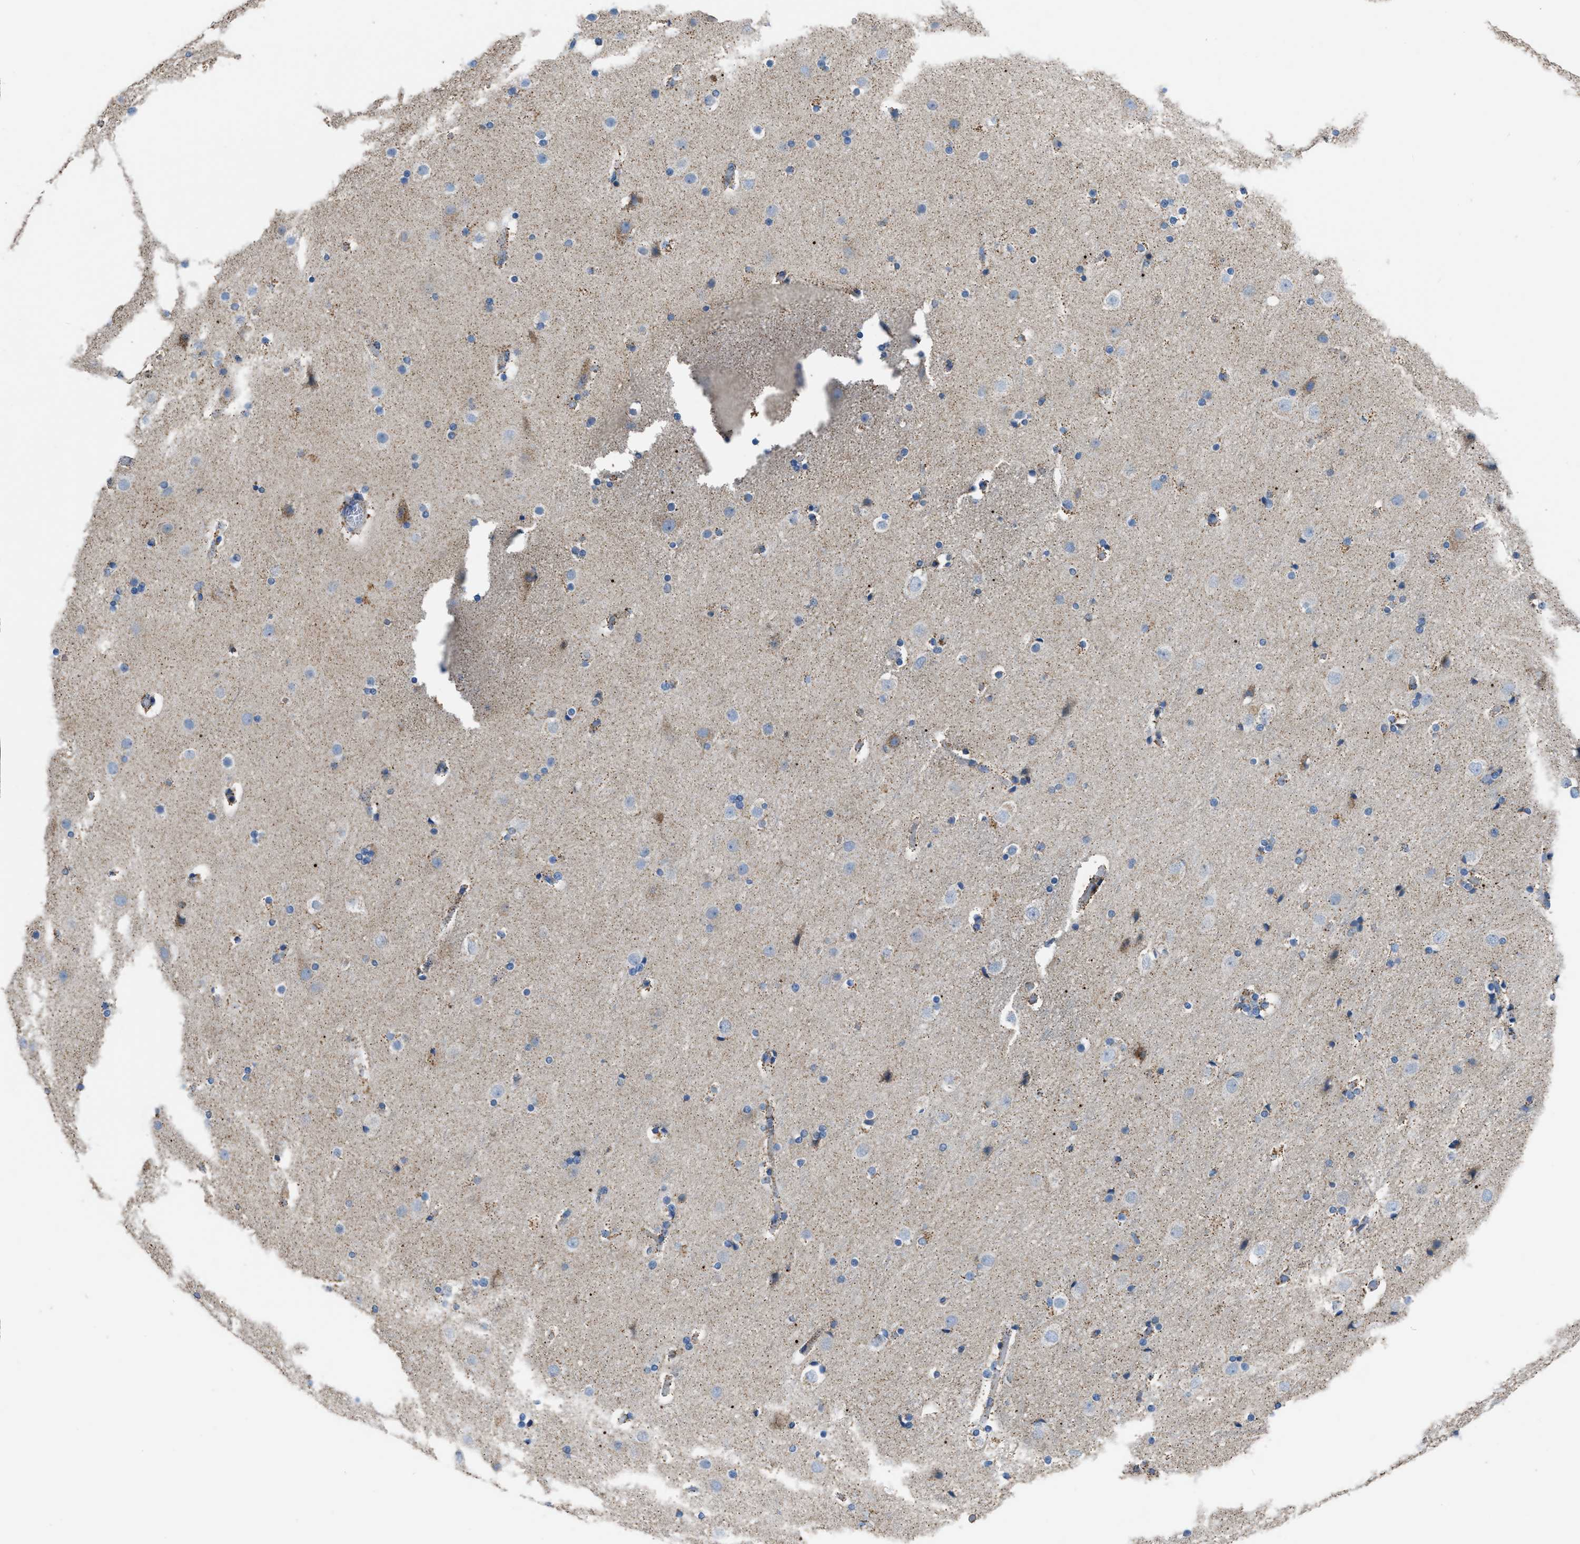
{"staining": {"intensity": "moderate", "quantity": "25%-75%", "location": "cytoplasmic/membranous"}, "tissue": "cerebral cortex", "cell_type": "Endothelial cells", "image_type": "normal", "snomed": [{"axis": "morphology", "description": "Normal tissue, NOS"}, {"axis": "topography", "description": "Cerebral cortex"}], "caption": "Cerebral cortex stained with a brown dye exhibits moderate cytoplasmic/membranous positive staining in approximately 25%-75% of endothelial cells.", "gene": "ETFB", "patient": {"sex": "male", "age": 57}}